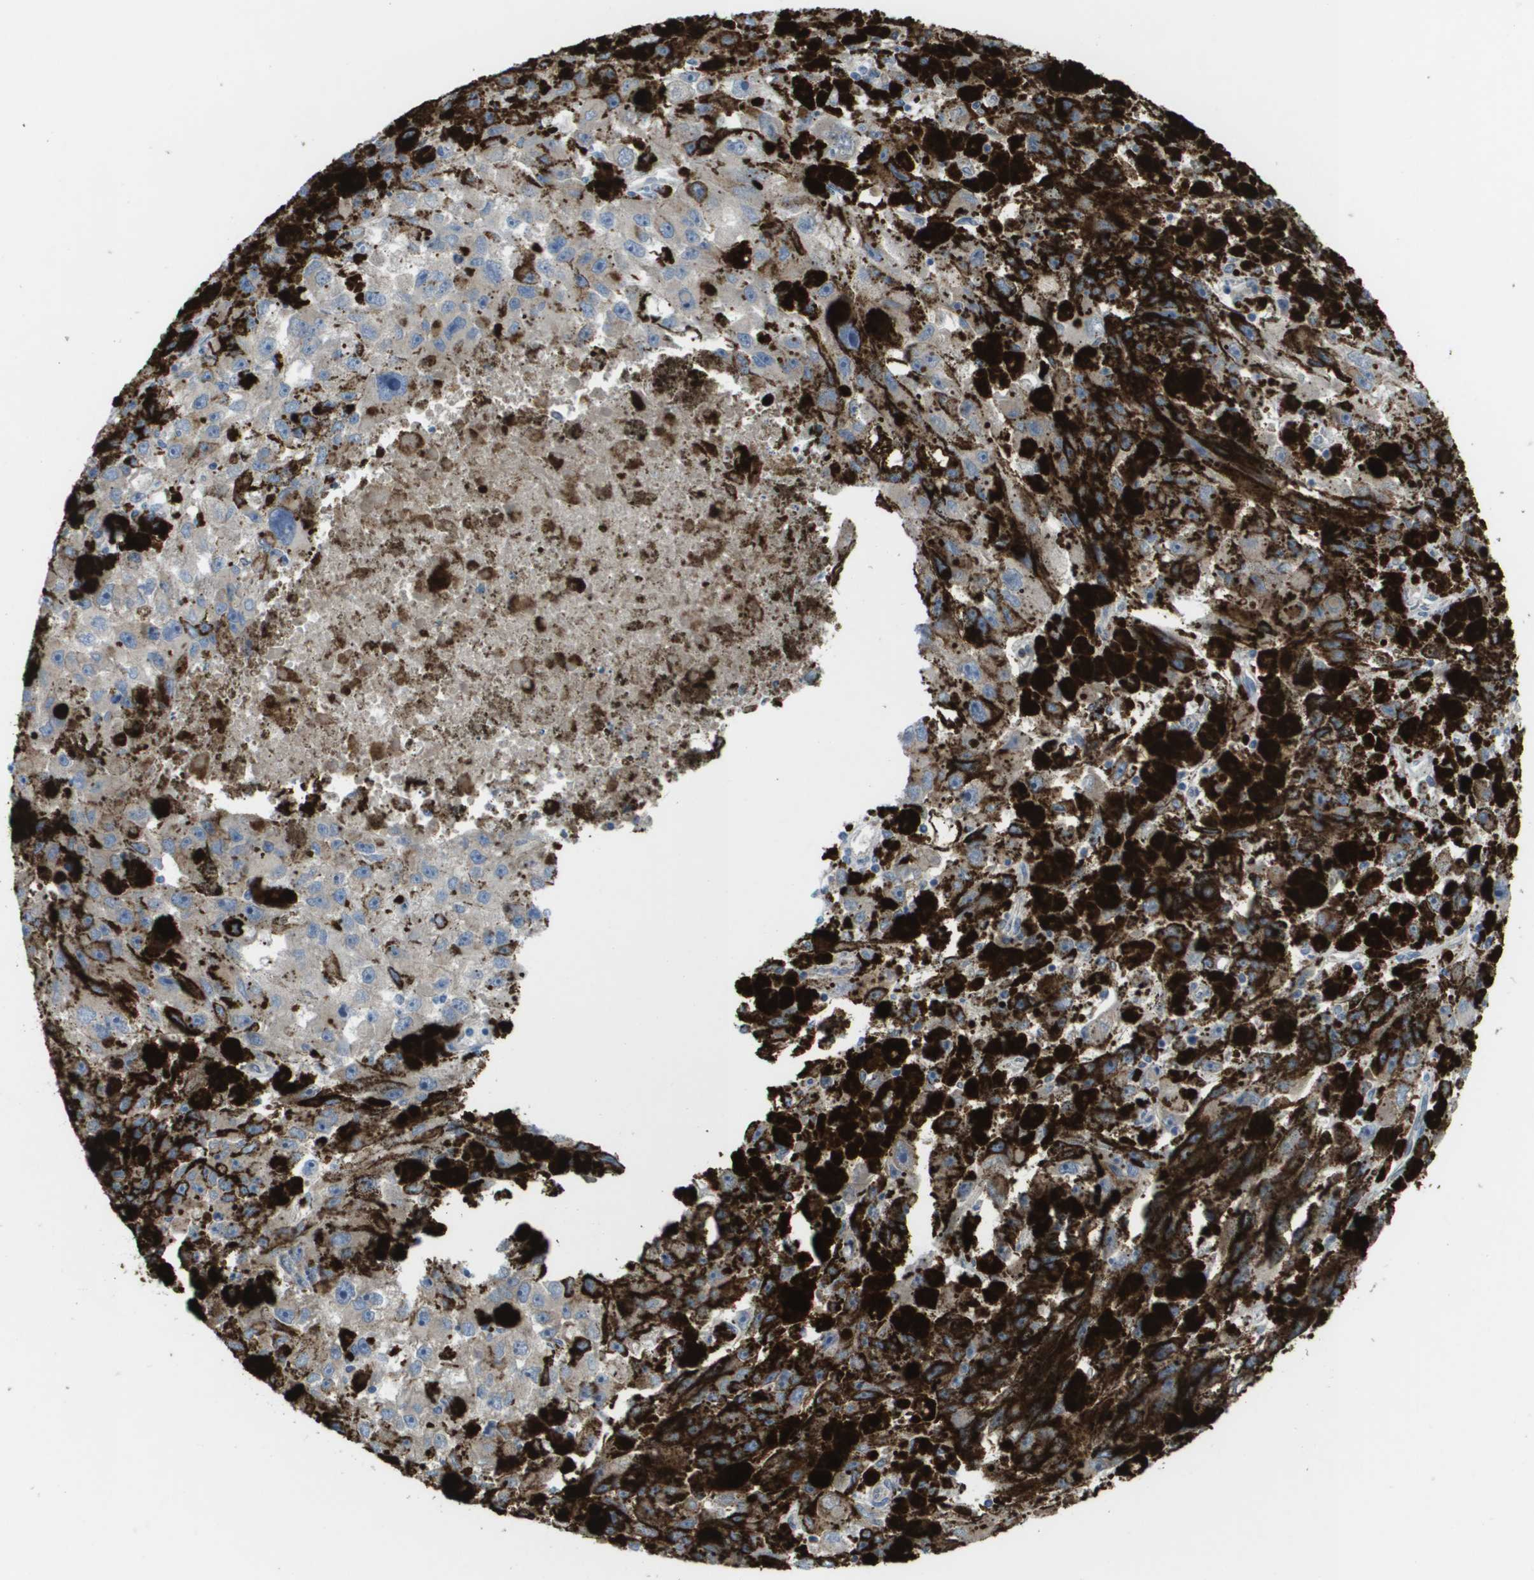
{"staining": {"intensity": "weak", "quantity": "<25%", "location": "cytoplasmic/membranous"}, "tissue": "melanoma", "cell_type": "Tumor cells", "image_type": "cancer", "snomed": [{"axis": "morphology", "description": "Malignant melanoma, NOS"}, {"axis": "topography", "description": "Skin"}], "caption": "Immunohistochemical staining of melanoma shows no significant positivity in tumor cells.", "gene": "CLCN2", "patient": {"sex": "female", "age": 104}}